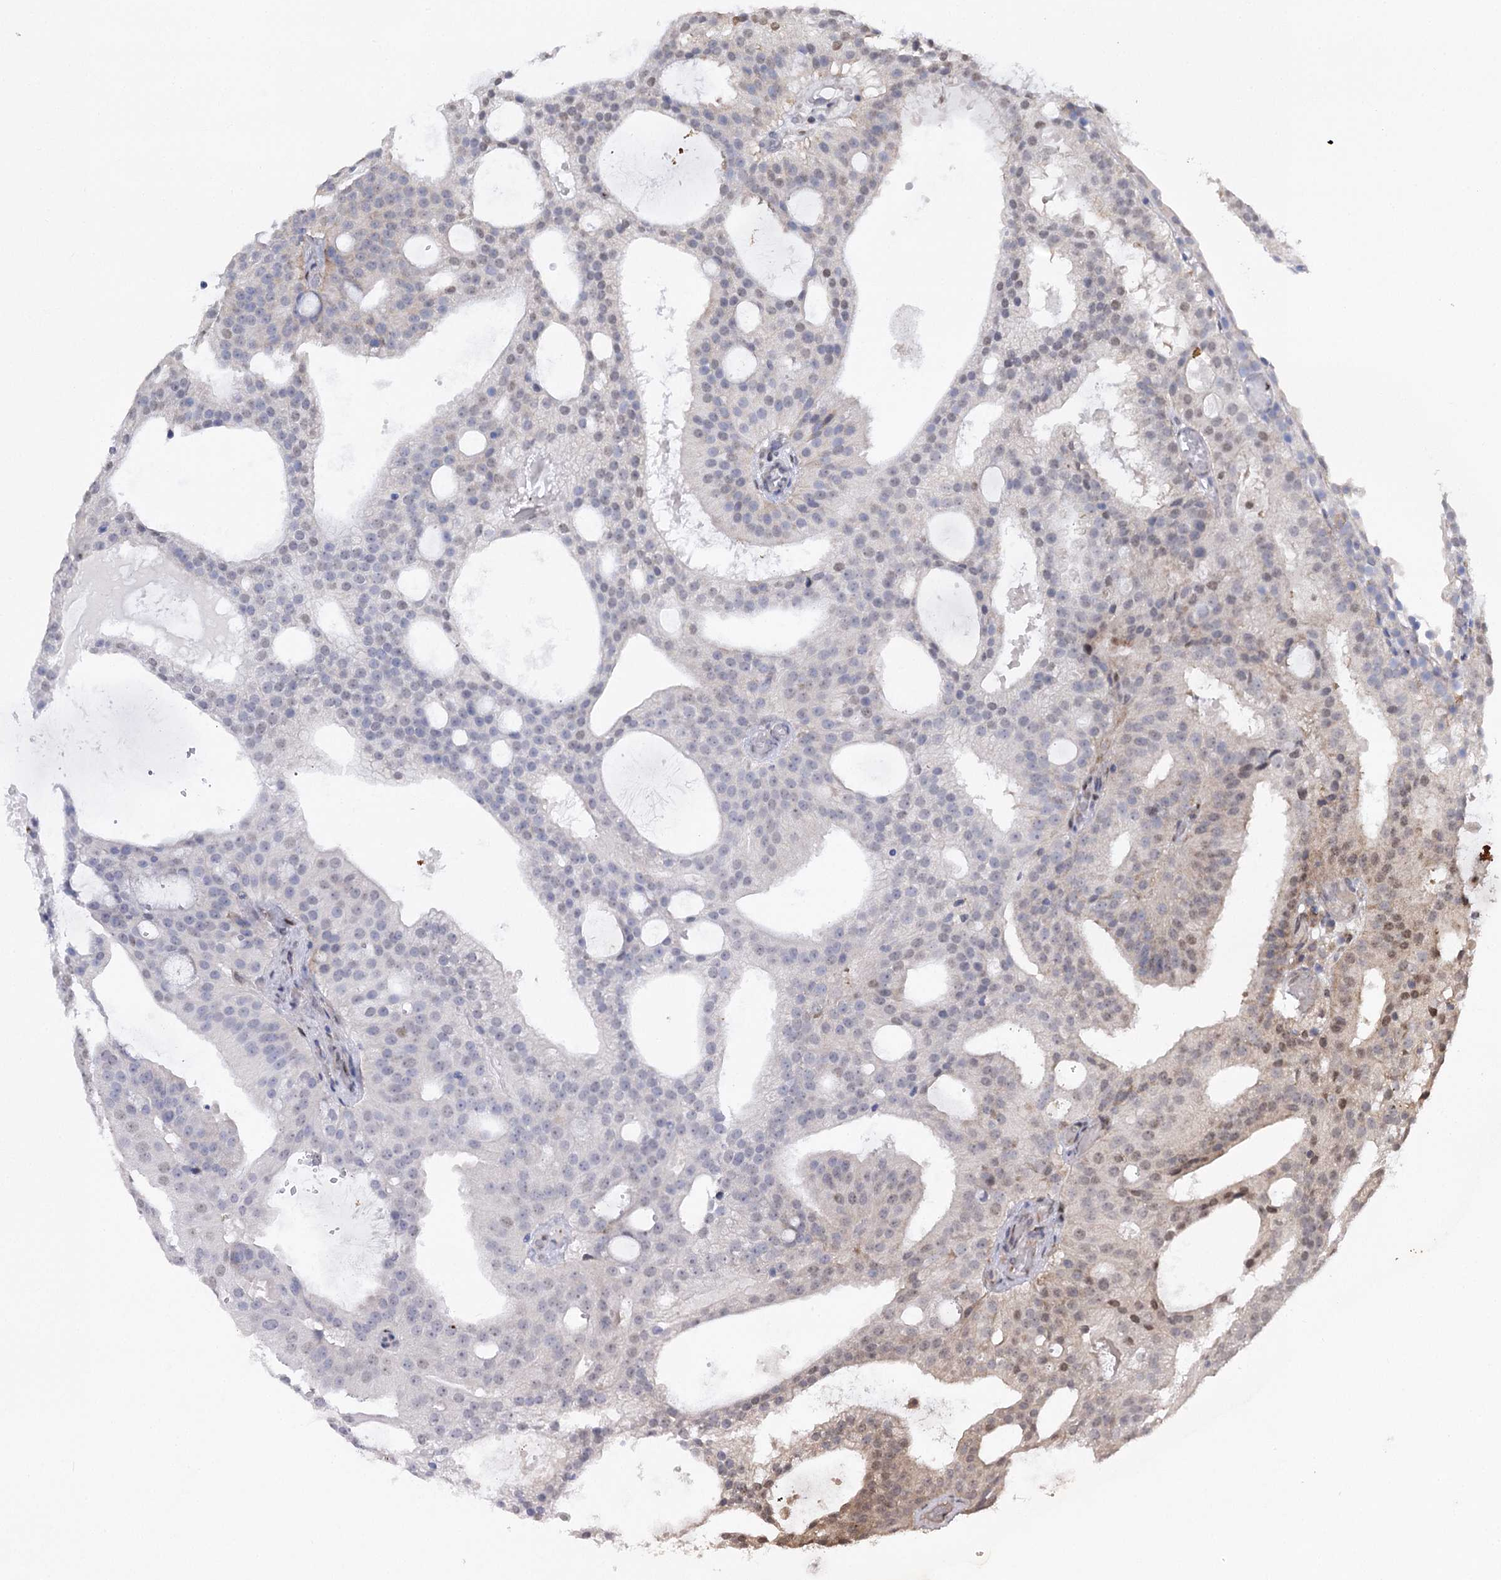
{"staining": {"intensity": "moderate", "quantity": "<25%", "location": "nuclear"}, "tissue": "prostate cancer", "cell_type": "Tumor cells", "image_type": "cancer", "snomed": [{"axis": "morphology", "description": "Adenocarcinoma, Medium grade"}, {"axis": "topography", "description": "Prostate"}], "caption": "The image demonstrates staining of prostate cancer (adenocarcinoma (medium-grade)), revealing moderate nuclear protein expression (brown color) within tumor cells.", "gene": "NFU1", "patient": {"sex": "male", "age": 88}}